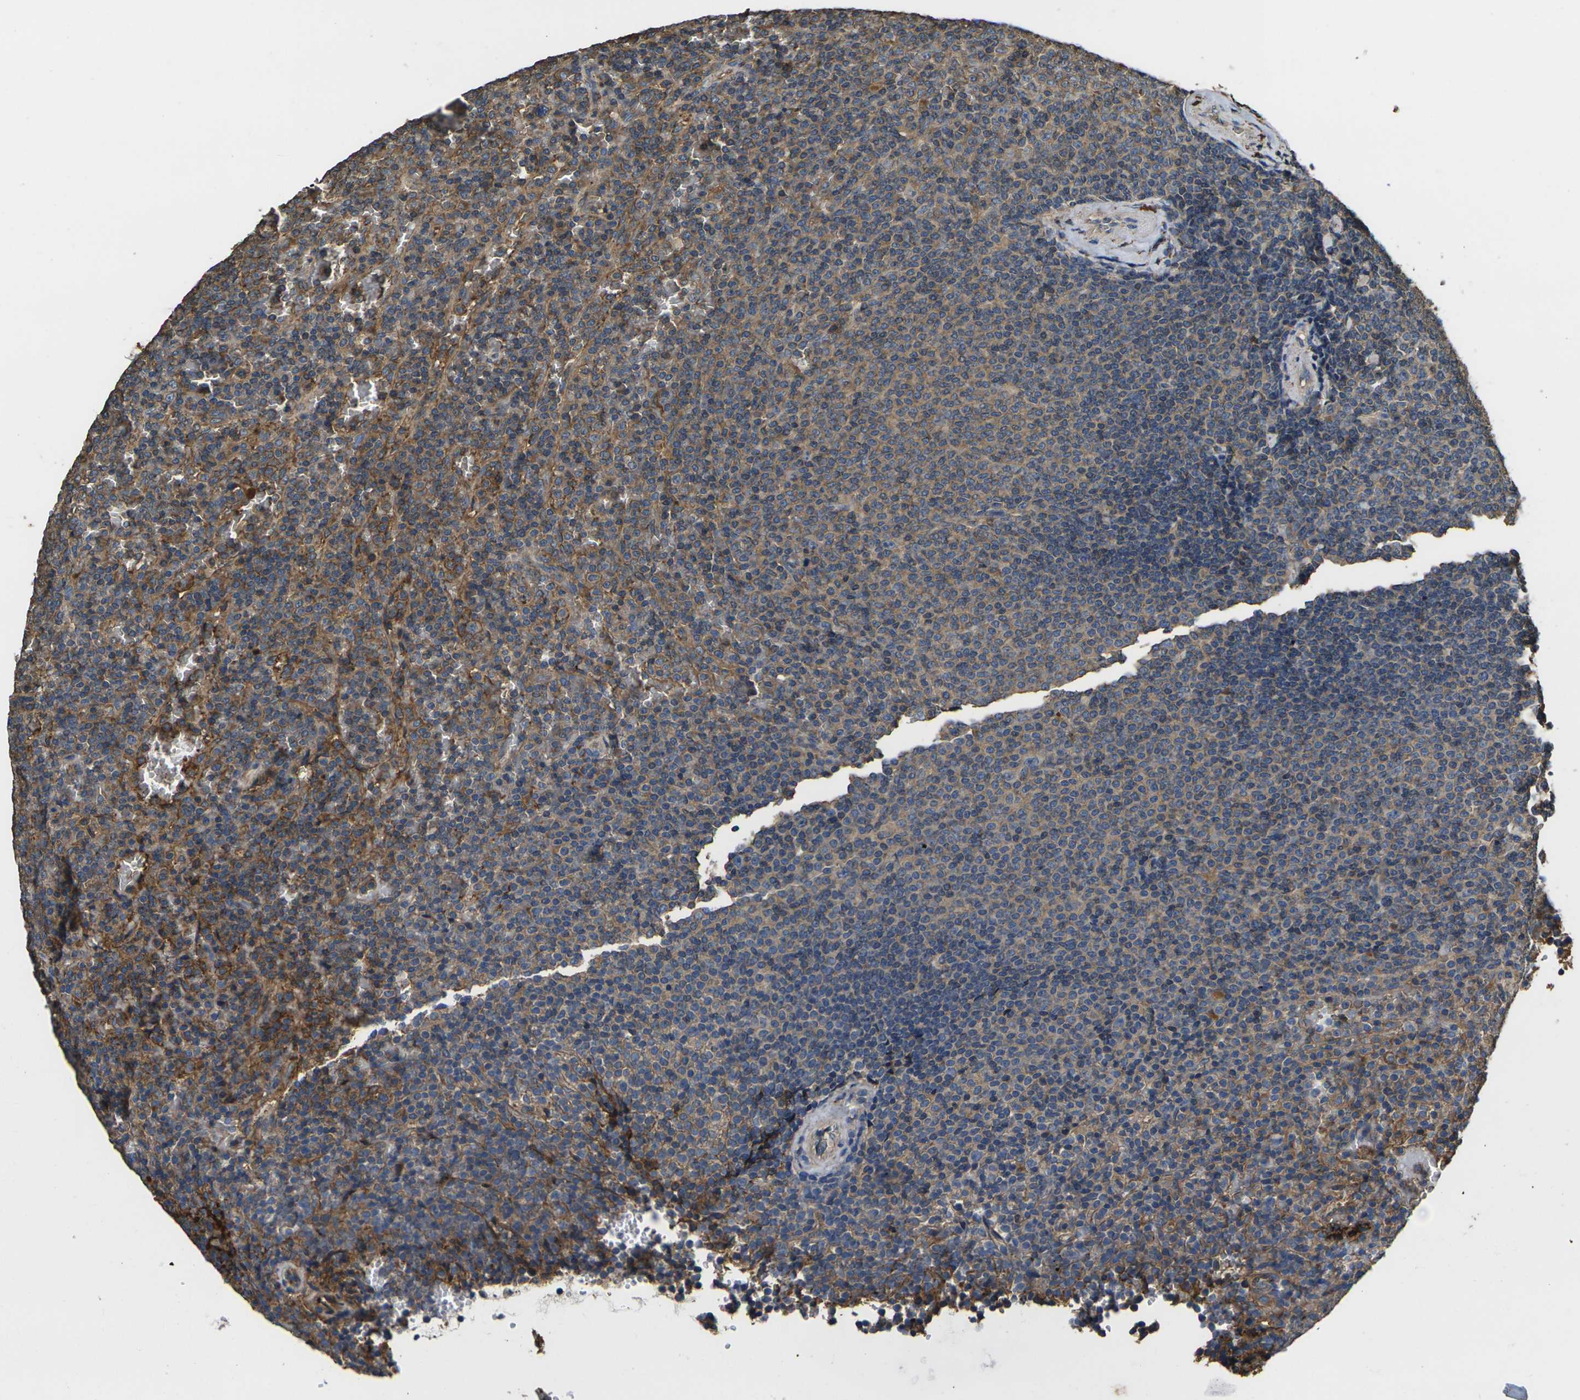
{"staining": {"intensity": "moderate", "quantity": "25%-75%", "location": "cytoplasmic/membranous"}, "tissue": "lymphoma", "cell_type": "Tumor cells", "image_type": "cancer", "snomed": [{"axis": "morphology", "description": "Malignant lymphoma, non-Hodgkin's type, Low grade"}, {"axis": "topography", "description": "Spleen"}], "caption": "Immunohistochemistry (IHC) staining of lymphoma, which shows medium levels of moderate cytoplasmic/membranous positivity in about 25%-75% of tumor cells indicating moderate cytoplasmic/membranous protein expression. The staining was performed using DAB (brown) for protein detection and nuclei were counterstained in hematoxylin (blue).", "gene": "HSPG2", "patient": {"sex": "female", "age": 77}}